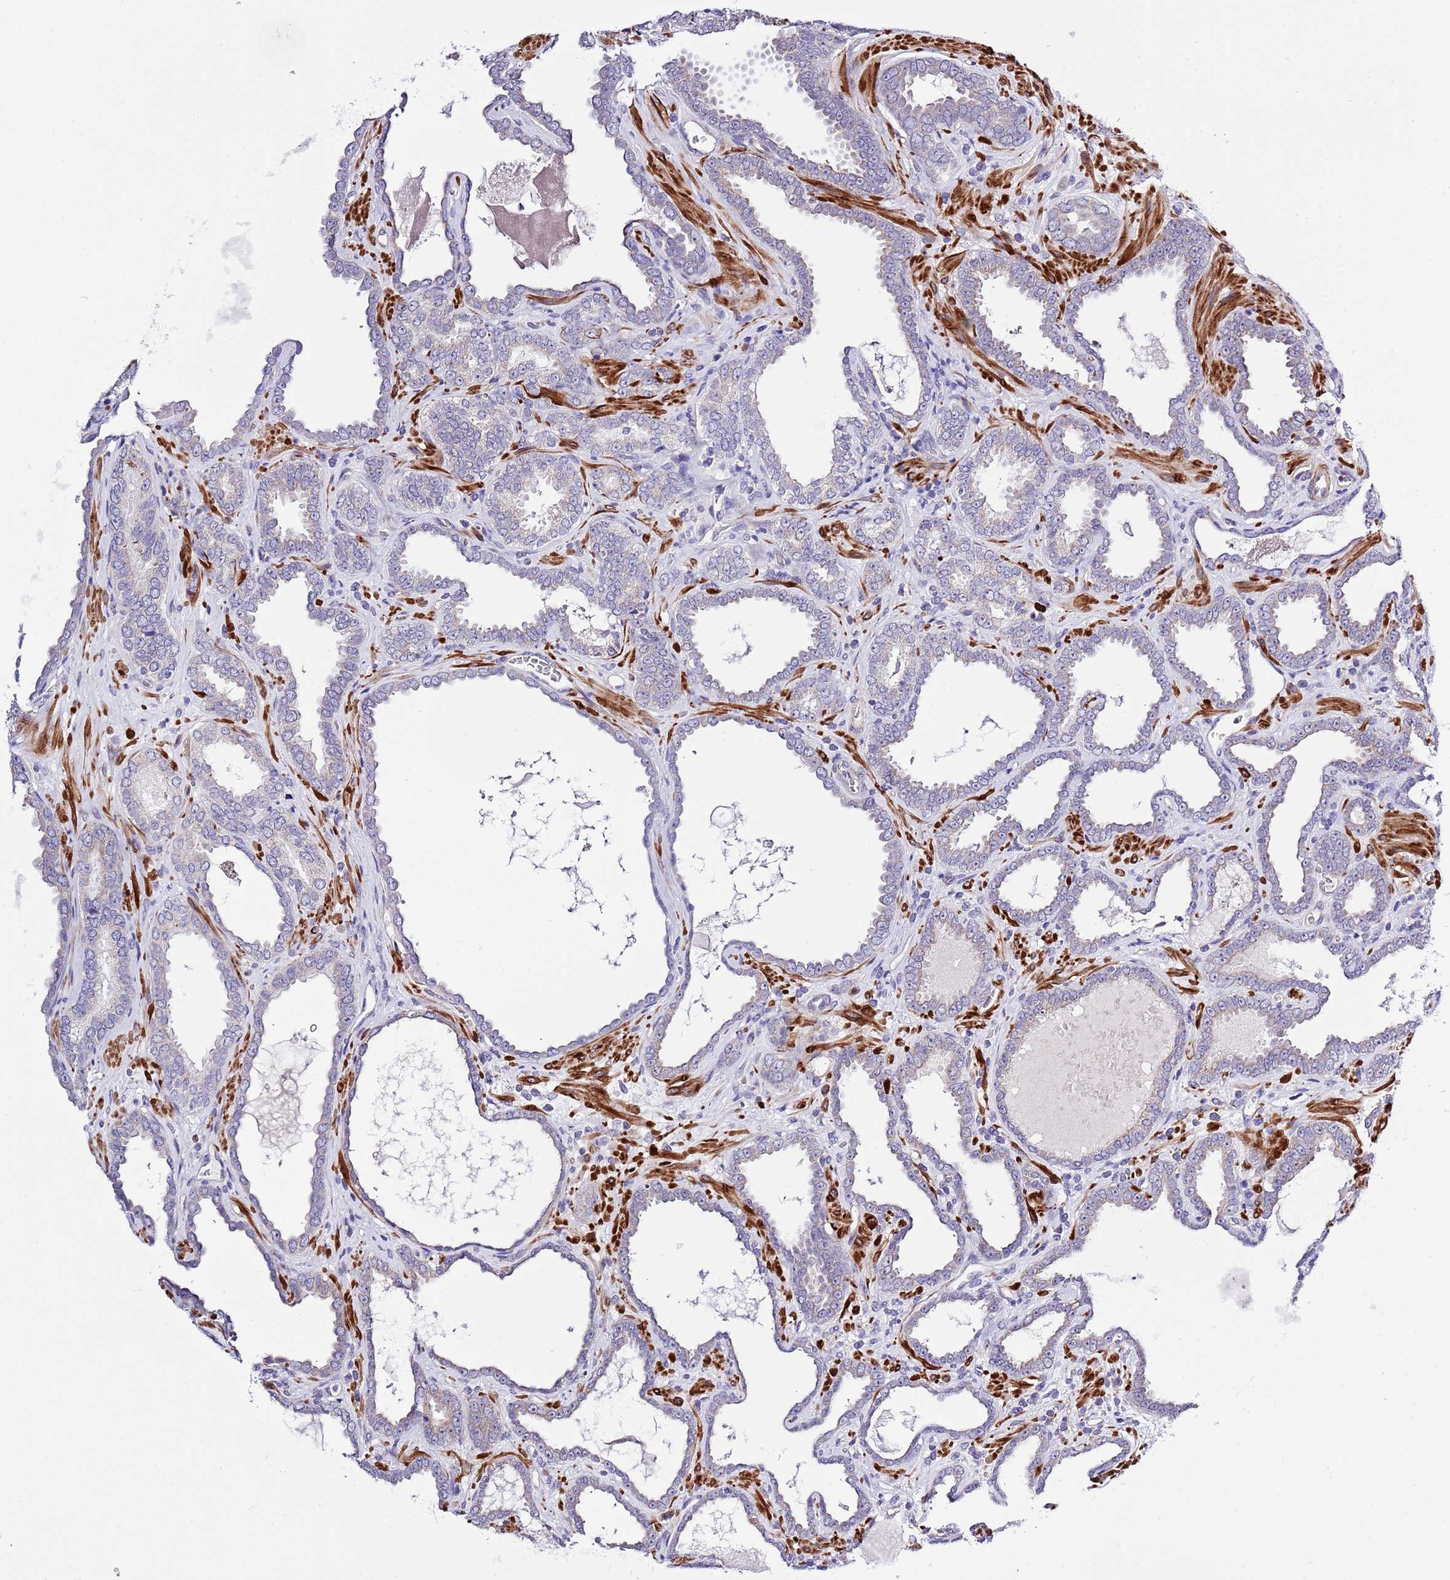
{"staining": {"intensity": "negative", "quantity": "none", "location": "none"}, "tissue": "prostate cancer", "cell_type": "Tumor cells", "image_type": "cancer", "snomed": [{"axis": "morphology", "description": "Adenocarcinoma, High grade"}, {"axis": "topography", "description": "Prostate"}], "caption": "A micrograph of prostate cancer stained for a protein exhibits no brown staining in tumor cells.", "gene": "NET1", "patient": {"sex": "male", "age": 72}}